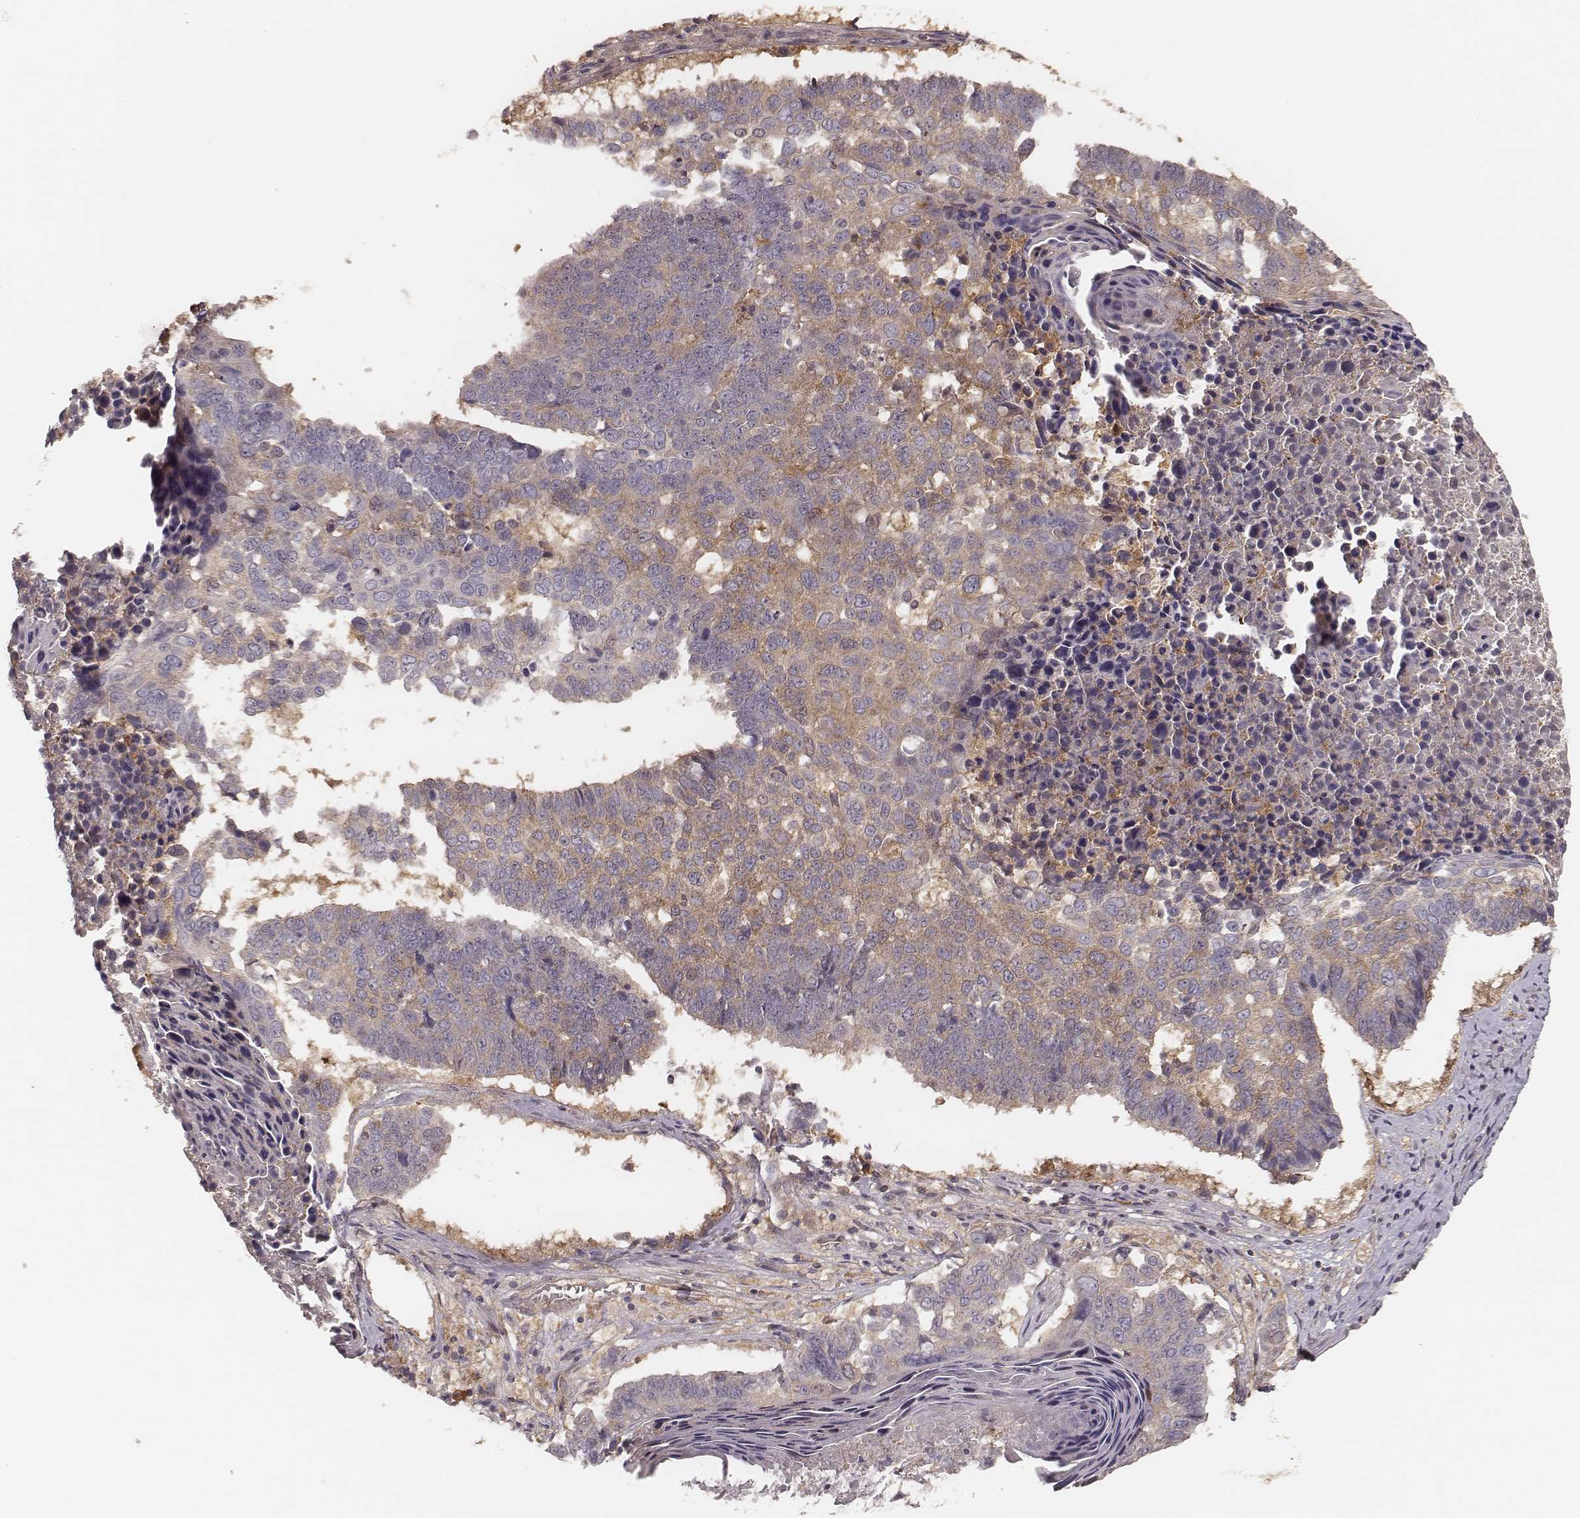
{"staining": {"intensity": "weak", "quantity": "25%-75%", "location": "cytoplasmic/membranous"}, "tissue": "lung cancer", "cell_type": "Tumor cells", "image_type": "cancer", "snomed": [{"axis": "morphology", "description": "Squamous cell carcinoma, NOS"}, {"axis": "topography", "description": "Lung"}], "caption": "The photomicrograph displays a brown stain indicating the presence of a protein in the cytoplasmic/membranous of tumor cells in lung cancer (squamous cell carcinoma). (Stains: DAB in brown, nuclei in blue, Microscopy: brightfield microscopy at high magnification).", "gene": "CARS1", "patient": {"sex": "male", "age": 73}}